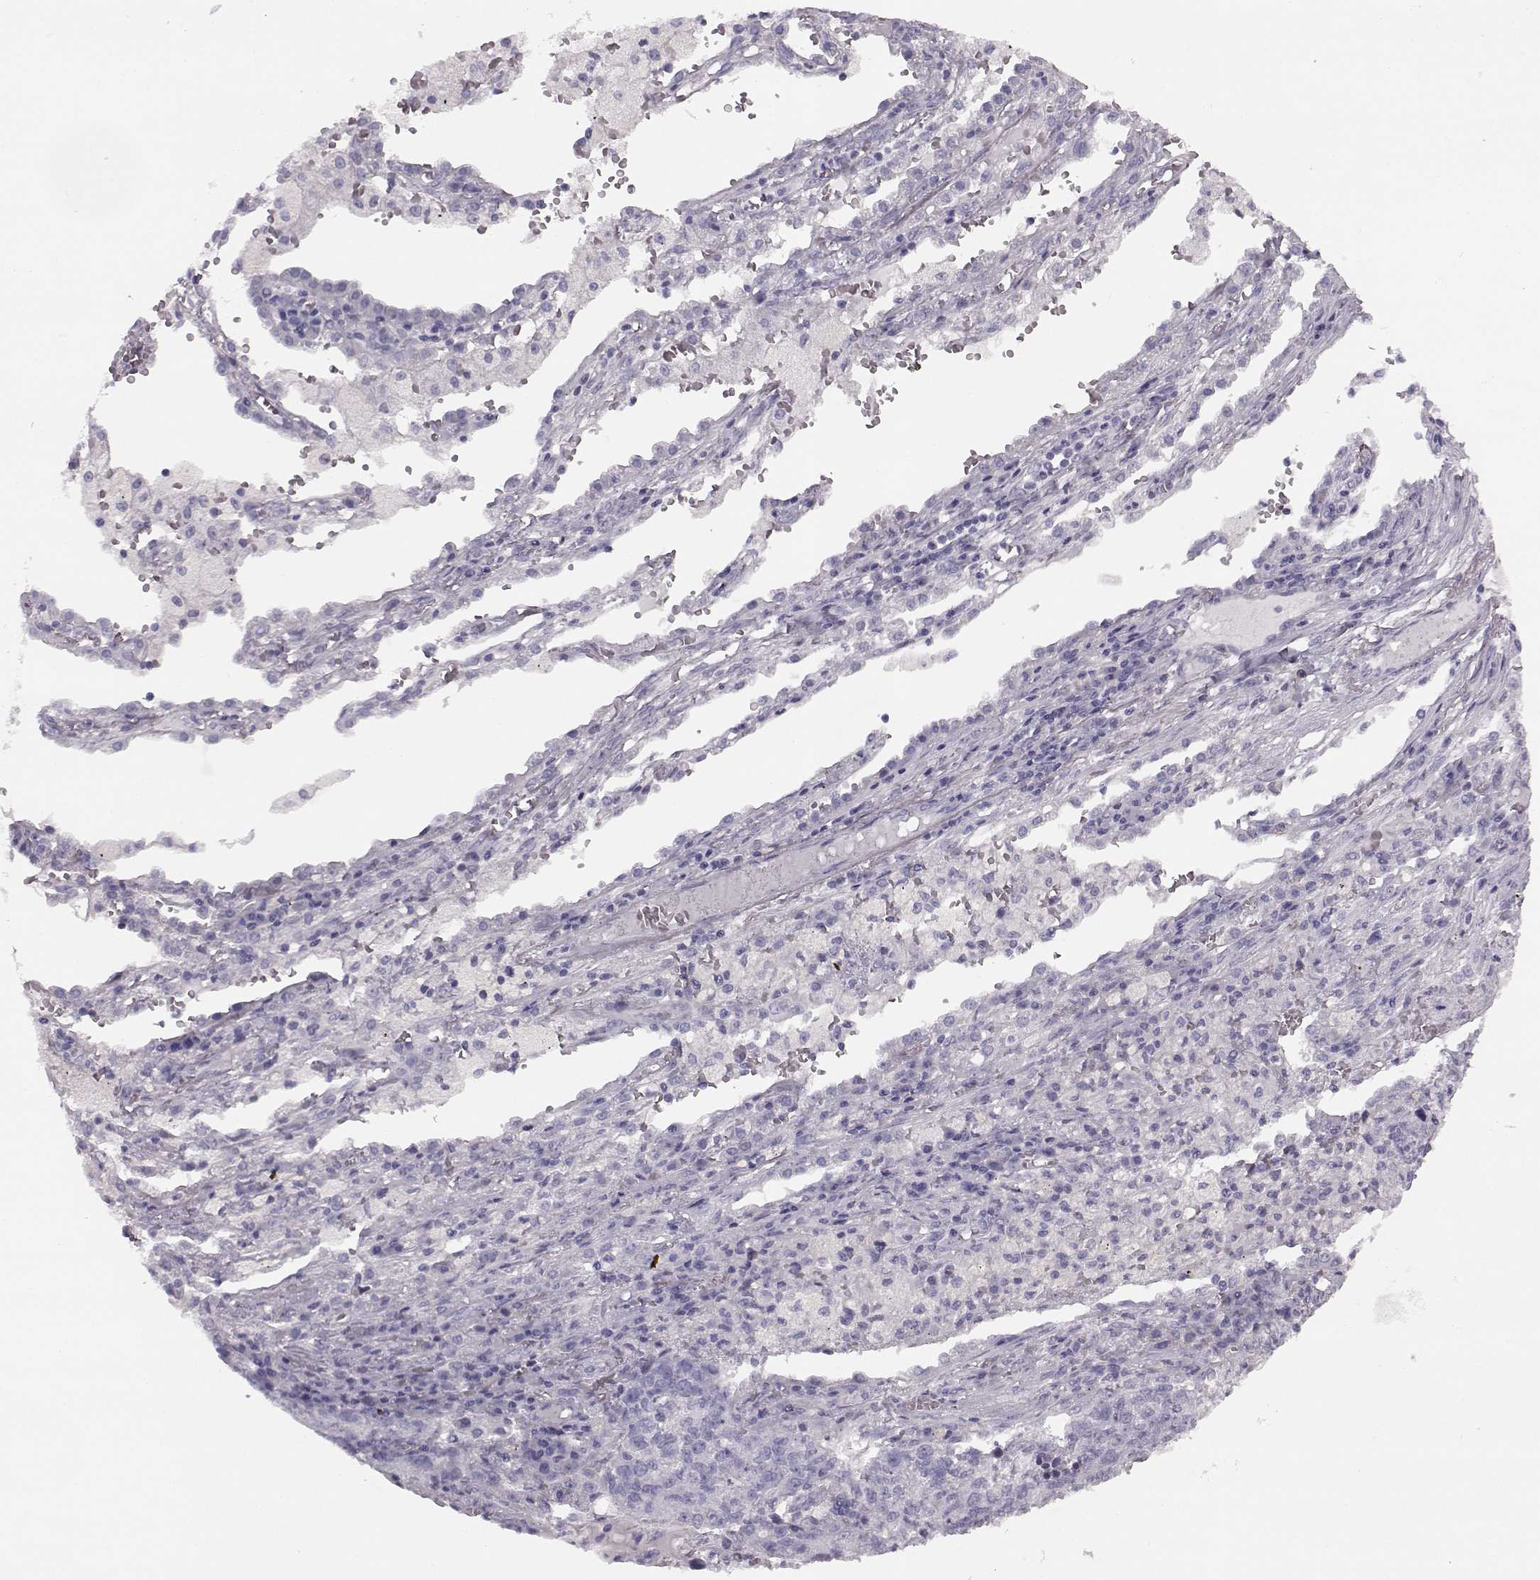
{"staining": {"intensity": "negative", "quantity": "none", "location": "none"}, "tissue": "lung cancer", "cell_type": "Tumor cells", "image_type": "cancer", "snomed": [{"axis": "morphology", "description": "Adenocarcinoma, NOS"}, {"axis": "topography", "description": "Lung"}], "caption": "IHC photomicrograph of neoplastic tissue: human lung cancer stained with DAB exhibits no significant protein positivity in tumor cells.", "gene": "ODAD4", "patient": {"sex": "male", "age": 57}}